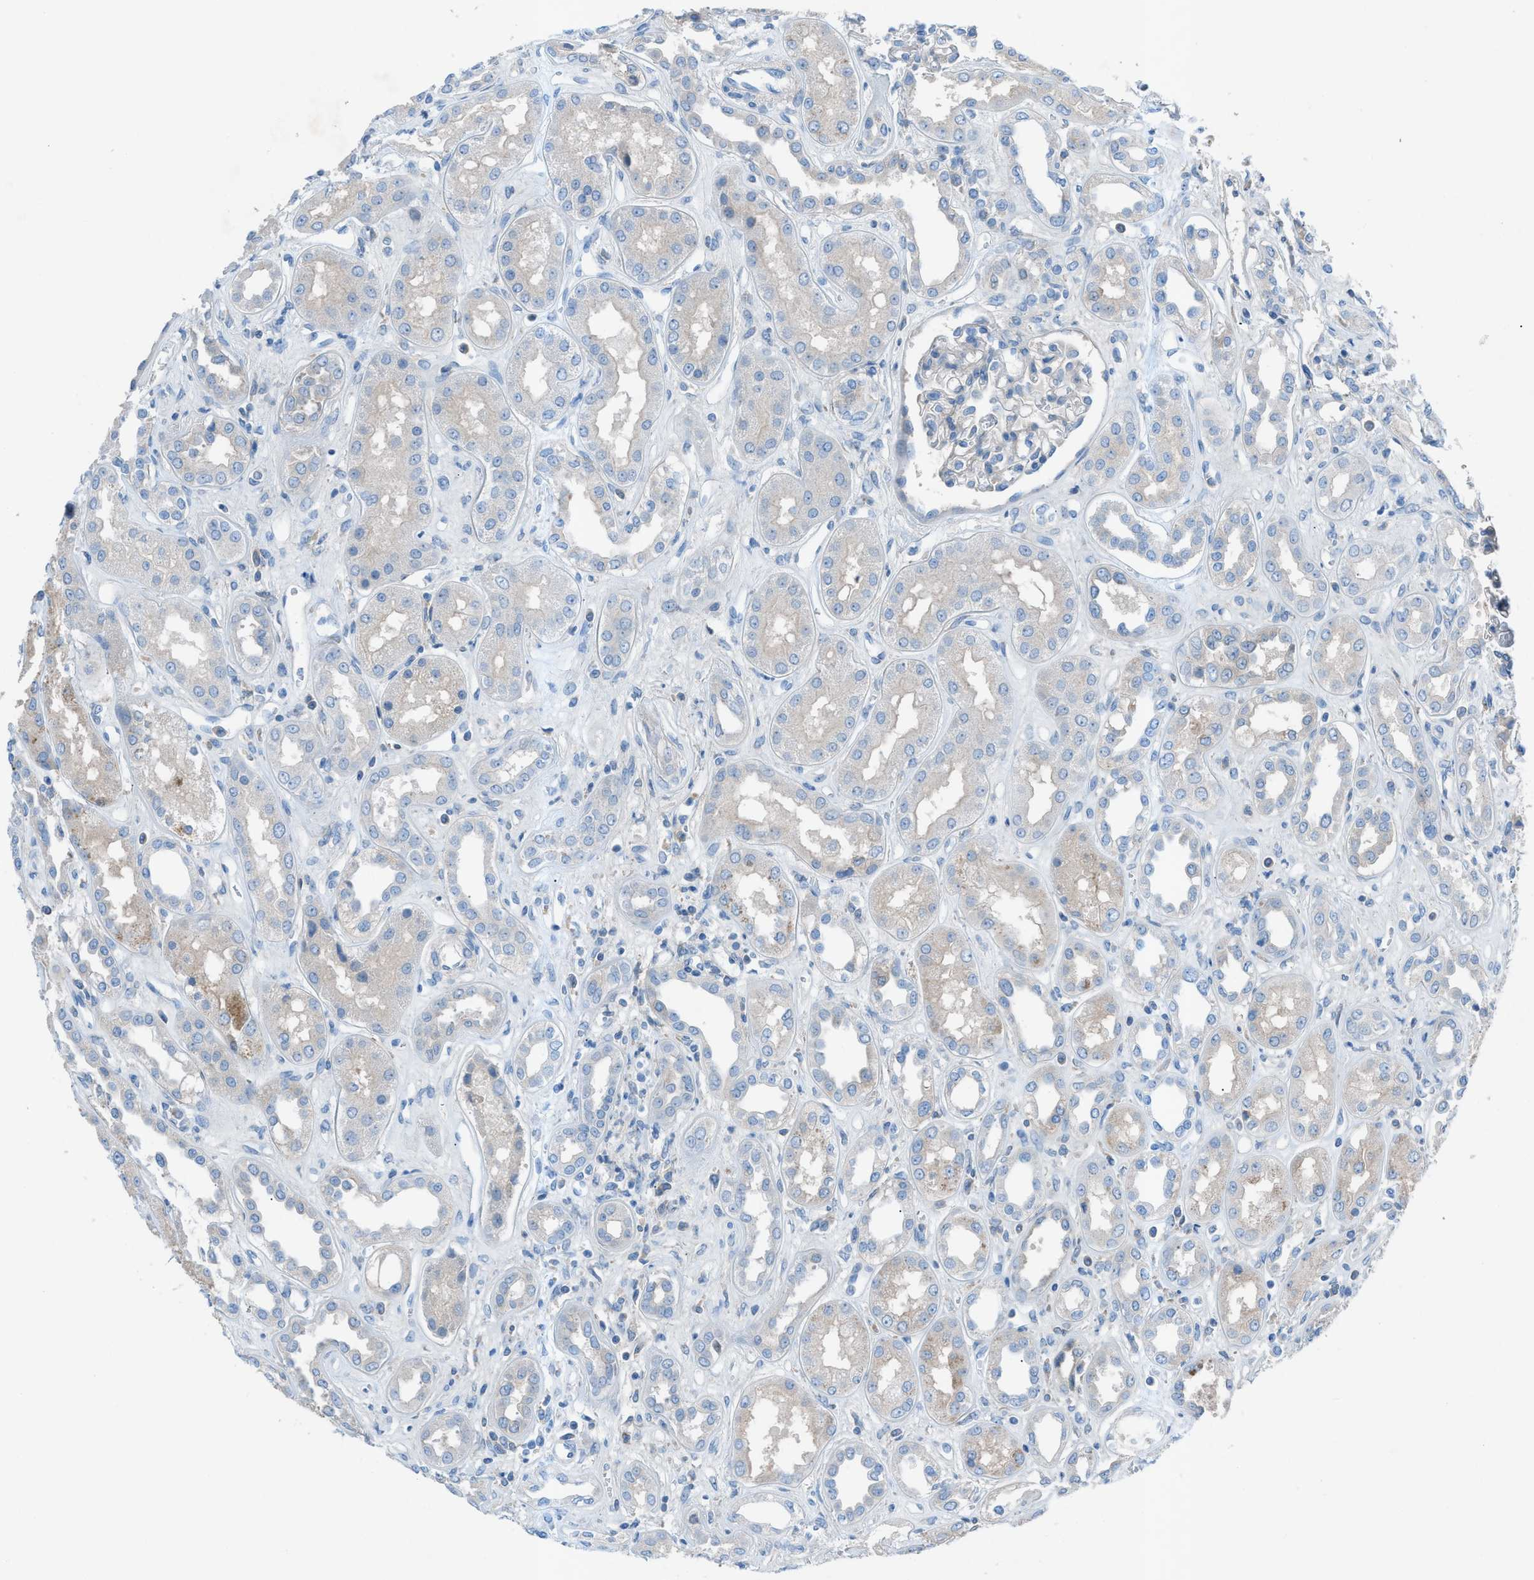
{"staining": {"intensity": "weak", "quantity": "<25%", "location": "cytoplasmic/membranous"}, "tissue": "kidney", "cell_type": "Cells in glomeruli", "image_type": "normal", "snomed": [{"axis": "morphology", "description": "Normal tissue, NOS"}, {"axis": "topography", "description": "Kidney"}], "caption": "A high-resolution photomicrograph shows immunohistochemistry staining of normal kidney, which shows no significant staining in cells in glomeruli.", "gene": "C5AR2", "patient": {"sex": "male", "age": 59}}